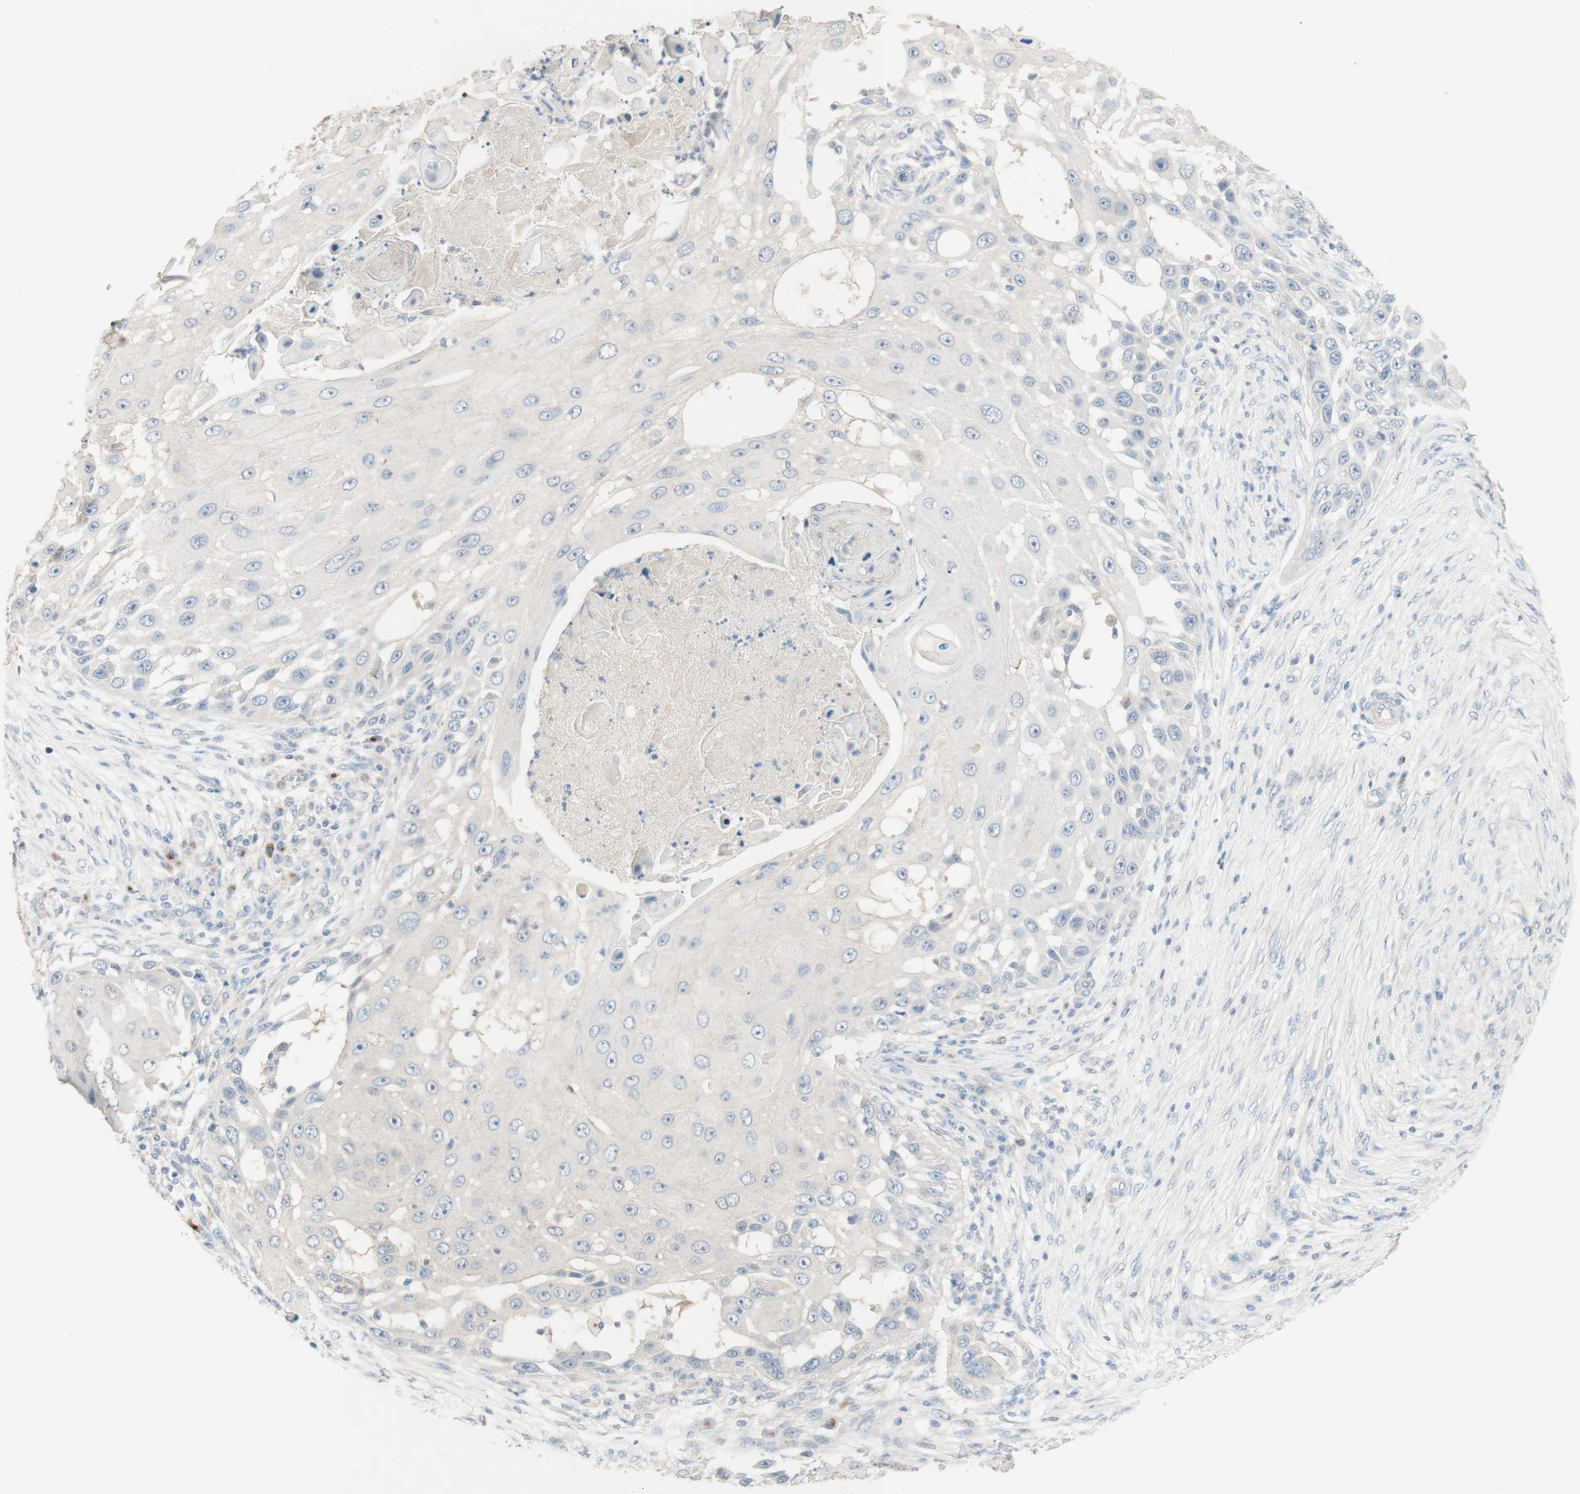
{"staining": {"intensity": "negative", "quantity": "none", "location": "none"}, "tissue": "skin cancer", "cell_type": "Tumor cells", "image_type": "cancer", "snomed": [{"axis": "morphology", "description": "Squamous cell carcinoma, NOS"}, {"axis": "topography", "description": "Skin"}], "caption": "This is an IHC histopathology image of human skin squamous cell carcinoma. There is no expression in tumor cells.", "gene": "MANEA", "patient": {"sex": "female", "age": 44}}